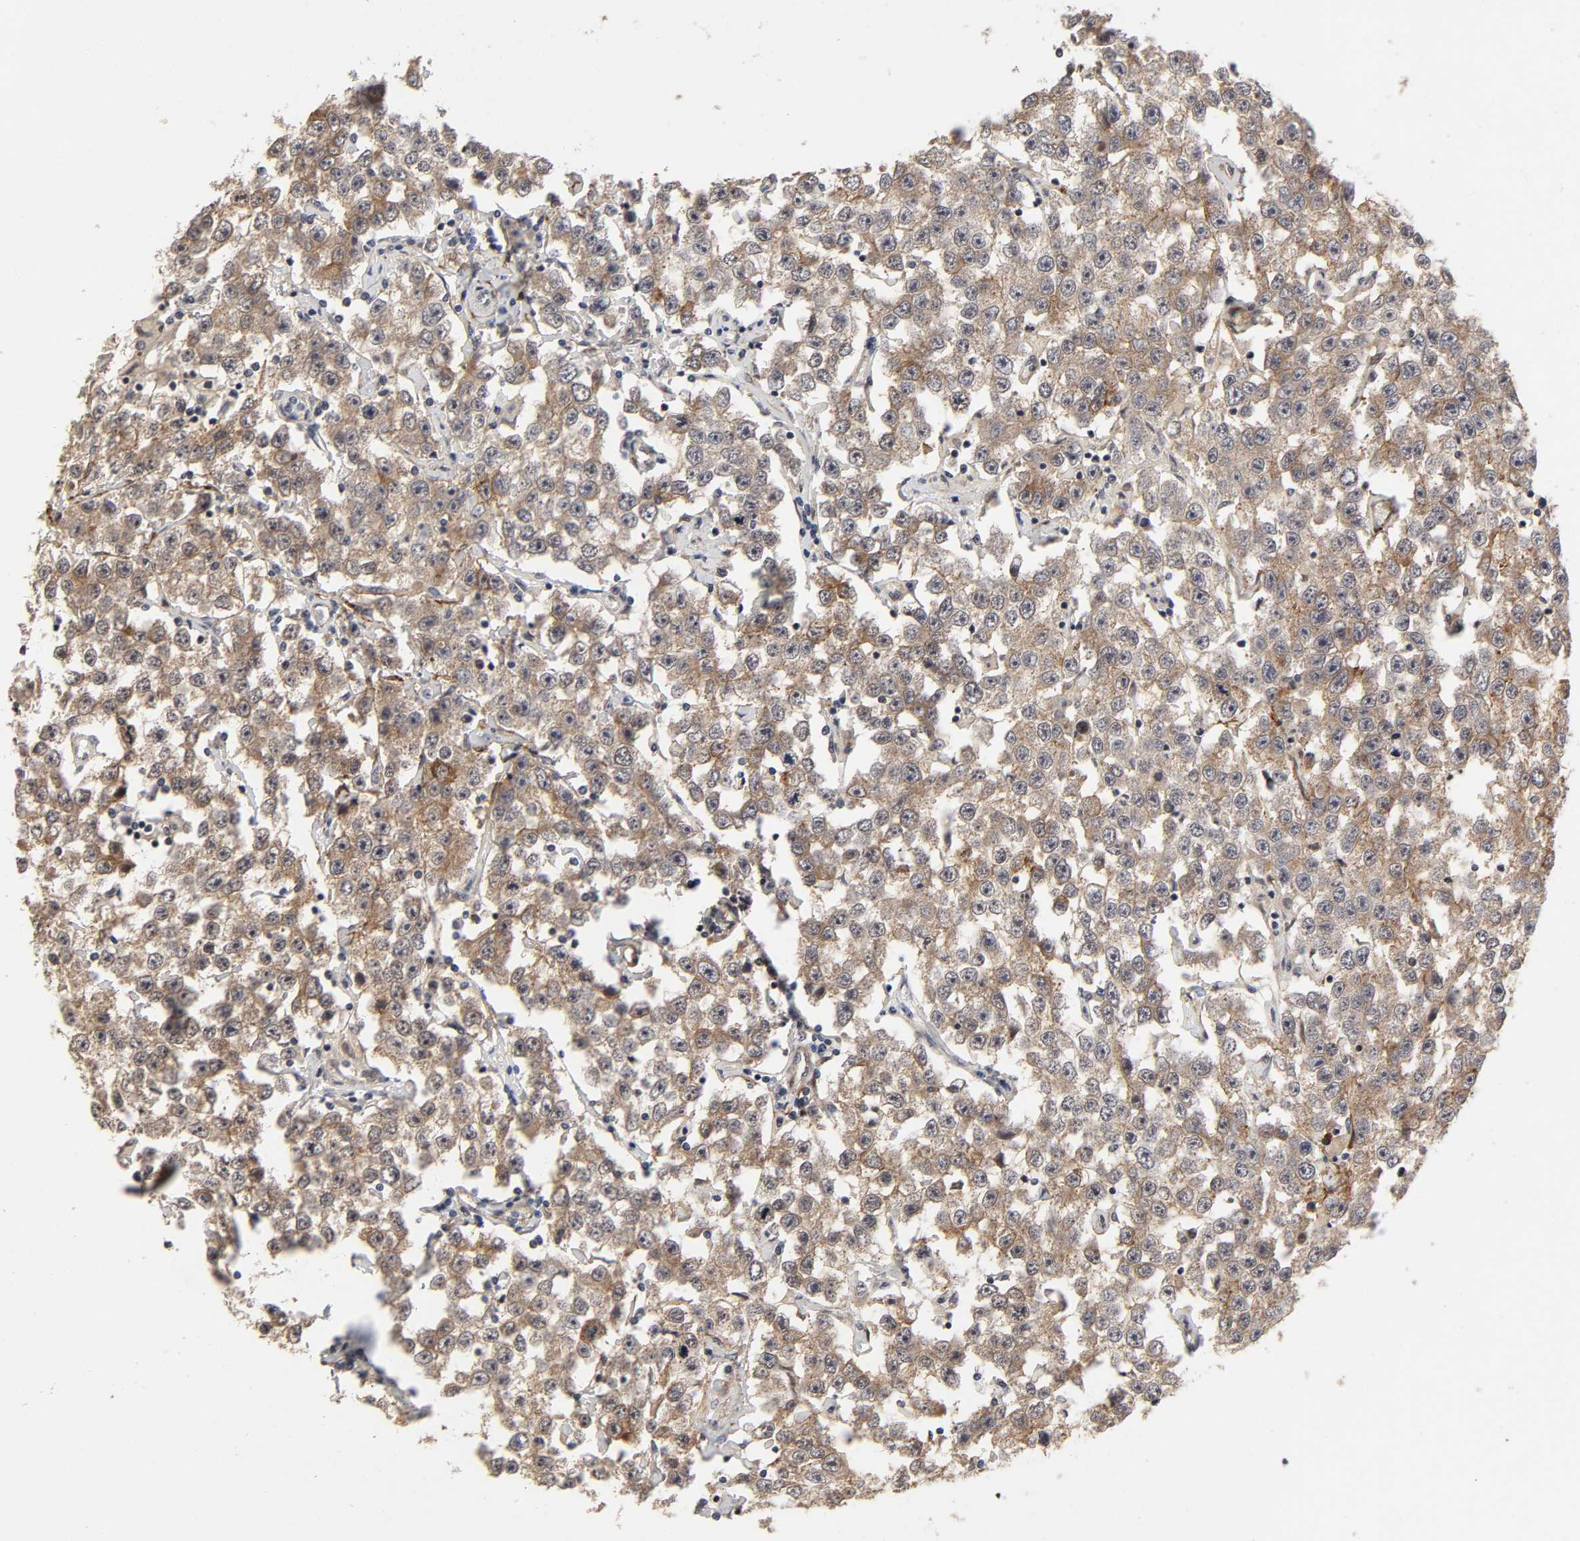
{"staining": {"intensity": "moderate", "quantity": ">75%", "location": "cytoplasmic/membranous"}, "tissue": "testis cancer", "cell_type": "Tumor cells", "image_type": "cancer", "snomed": [{"axis": "morphology", "description": "Seminoma, NOS"}, {"axis": "topography", "description": "Testis"}], "caption": "Immunohistochemistry (DAB (3,3'-diaminobenzidine)) staining of testis seminoma displays moderate cytoplasmic/membranous protein positivity in about >75% of tumor cells.", "gene": "ZKSCAN8", "patient": {"sex": "male", "age": 52}}